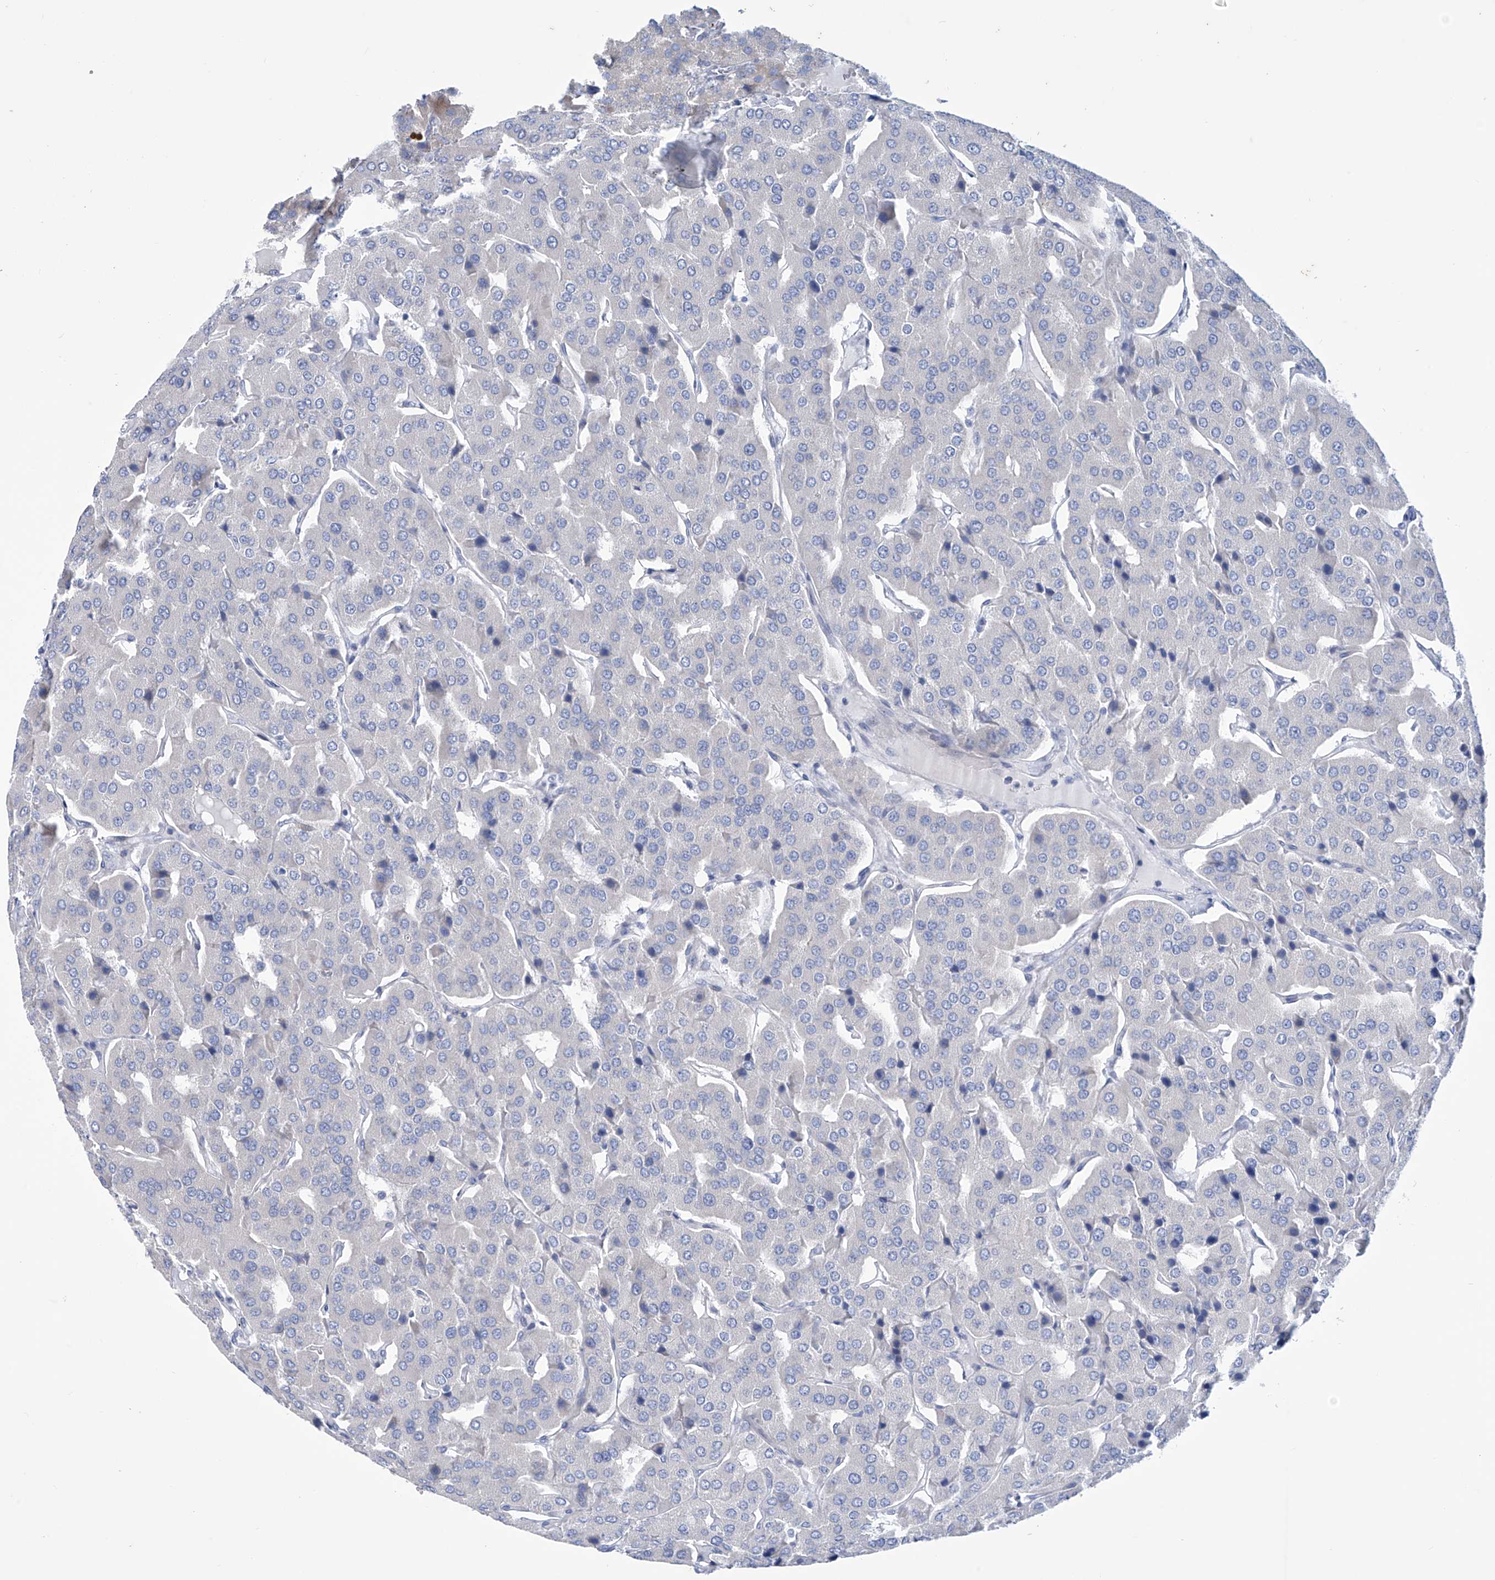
{"staining": {"intensity": "negative", "quantity": "none", "location": "none"}, "tissue": "parathyroid gland", "cell_type": "Glandular cells", "image_type": "normal", "snomed": [{"axis": "morphology", "description": "Normal tissue, NOS"}, {"axis": "morphology", "description": "Adenoma, NOS"}, {"axis": "topography", "description": "Parathyroid gland"}], "caption": "This is an IHC micrograph of unremarkable human parathyroid gland. There is no positivity in glandular cells.", "gene": "TRIM60", "patient": {"sex": "female", "age": 86}}